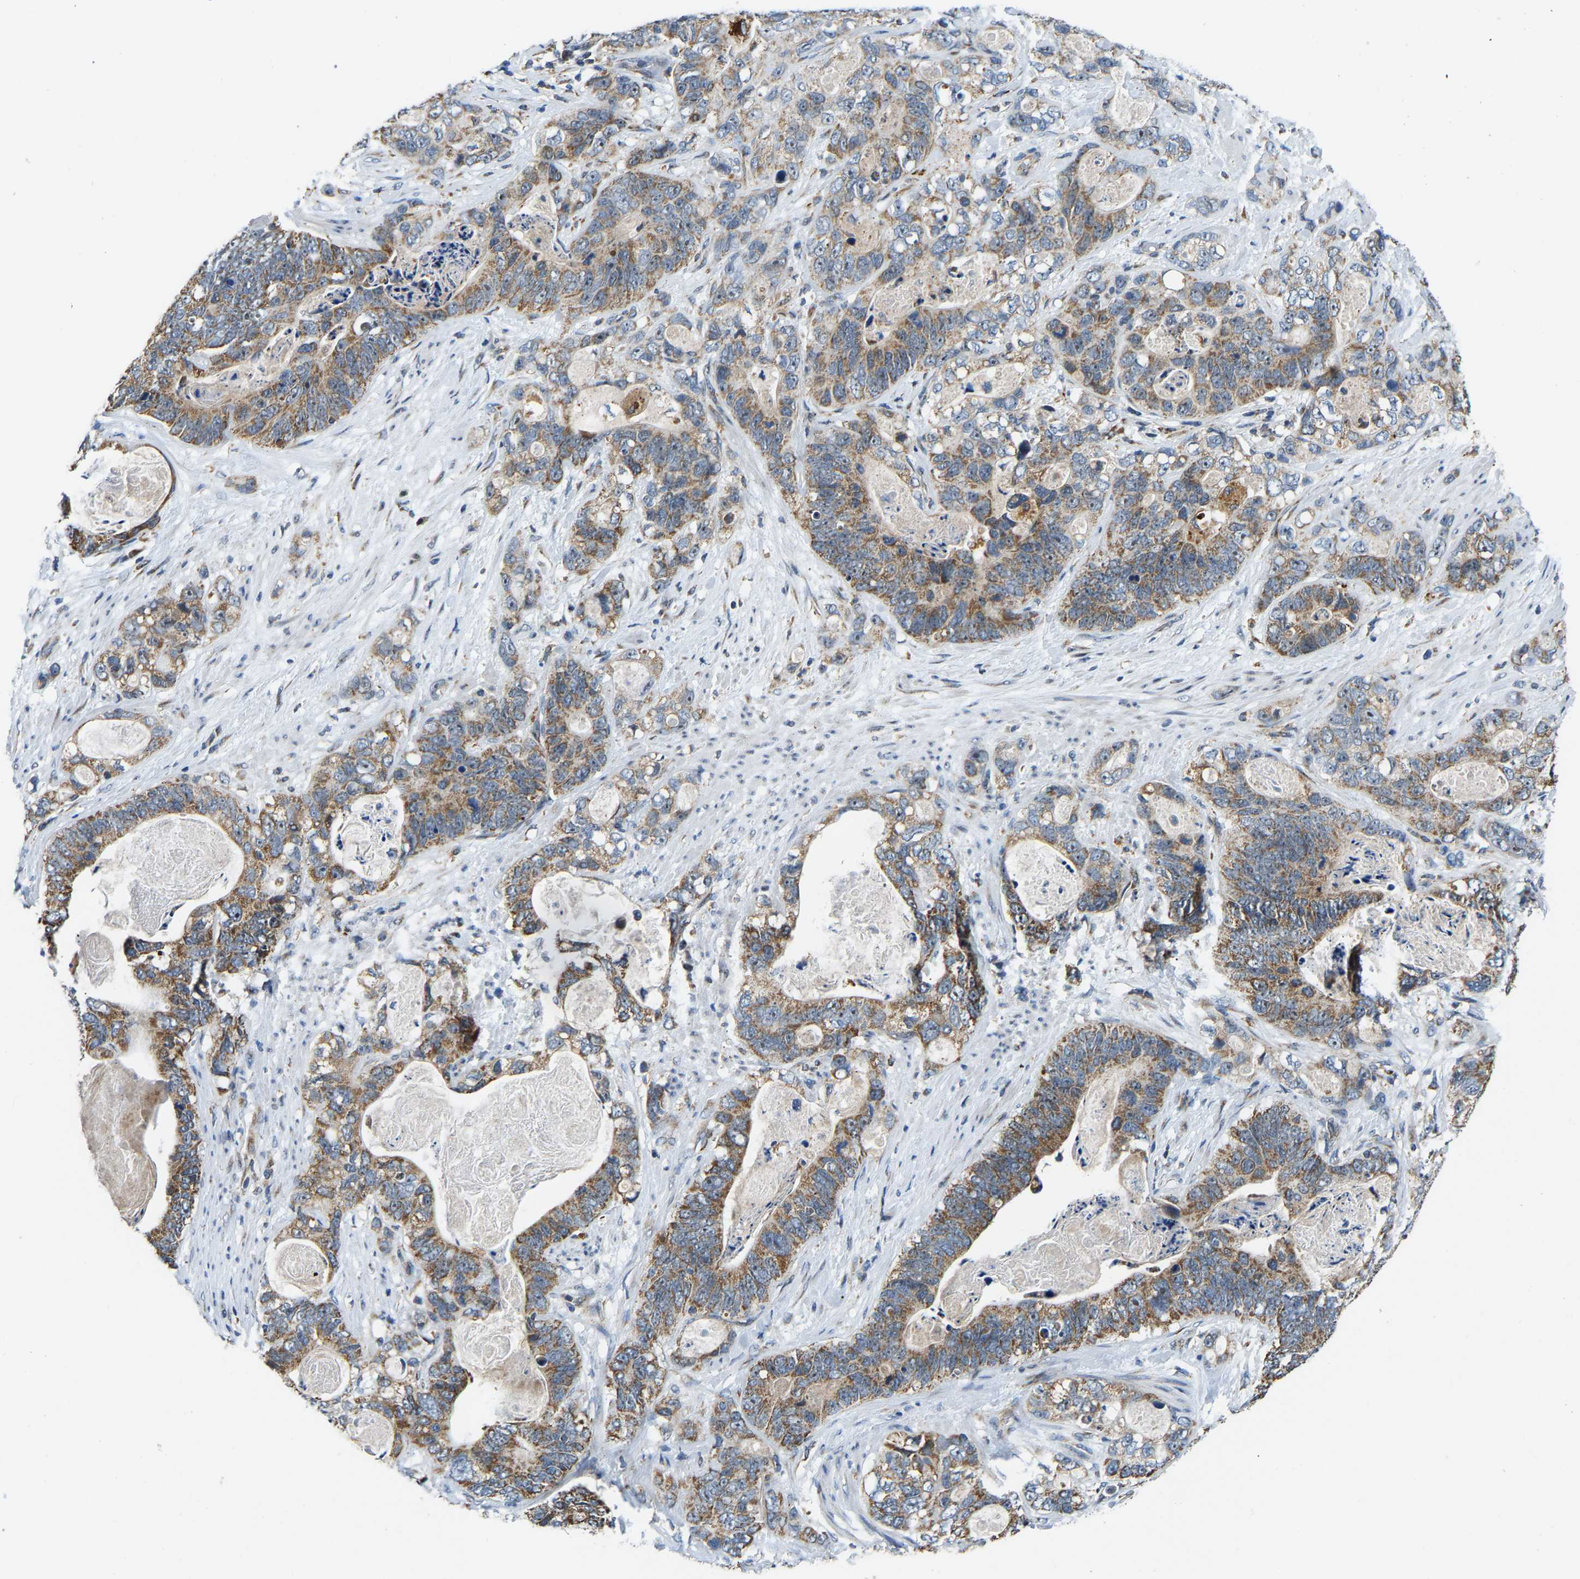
{"staining": {"intensity": "moderate", "quantity": ">75%", "location": "cytoplasmic/membranous"}, "tissue": "stomach cancer", "cell_type": "Tumor cells", "image_type": "cancer", "snomed": [{"axis": "morphology", "description": "Normal tissue, NOS"}, {"axis": "morphology", "description": "Adenocarcinoma, NOS"}, {"axis": "topography", "description": "Stomach"}], "caption": "Protein analysis of stomach cancer (adenocarcinoma) tissue shows moderate cytoplasmic/membranous expression in approximately >75% of tumor cells.", "gene": "GIMAP7", "patient": {"sex": "female", "age": 89}}